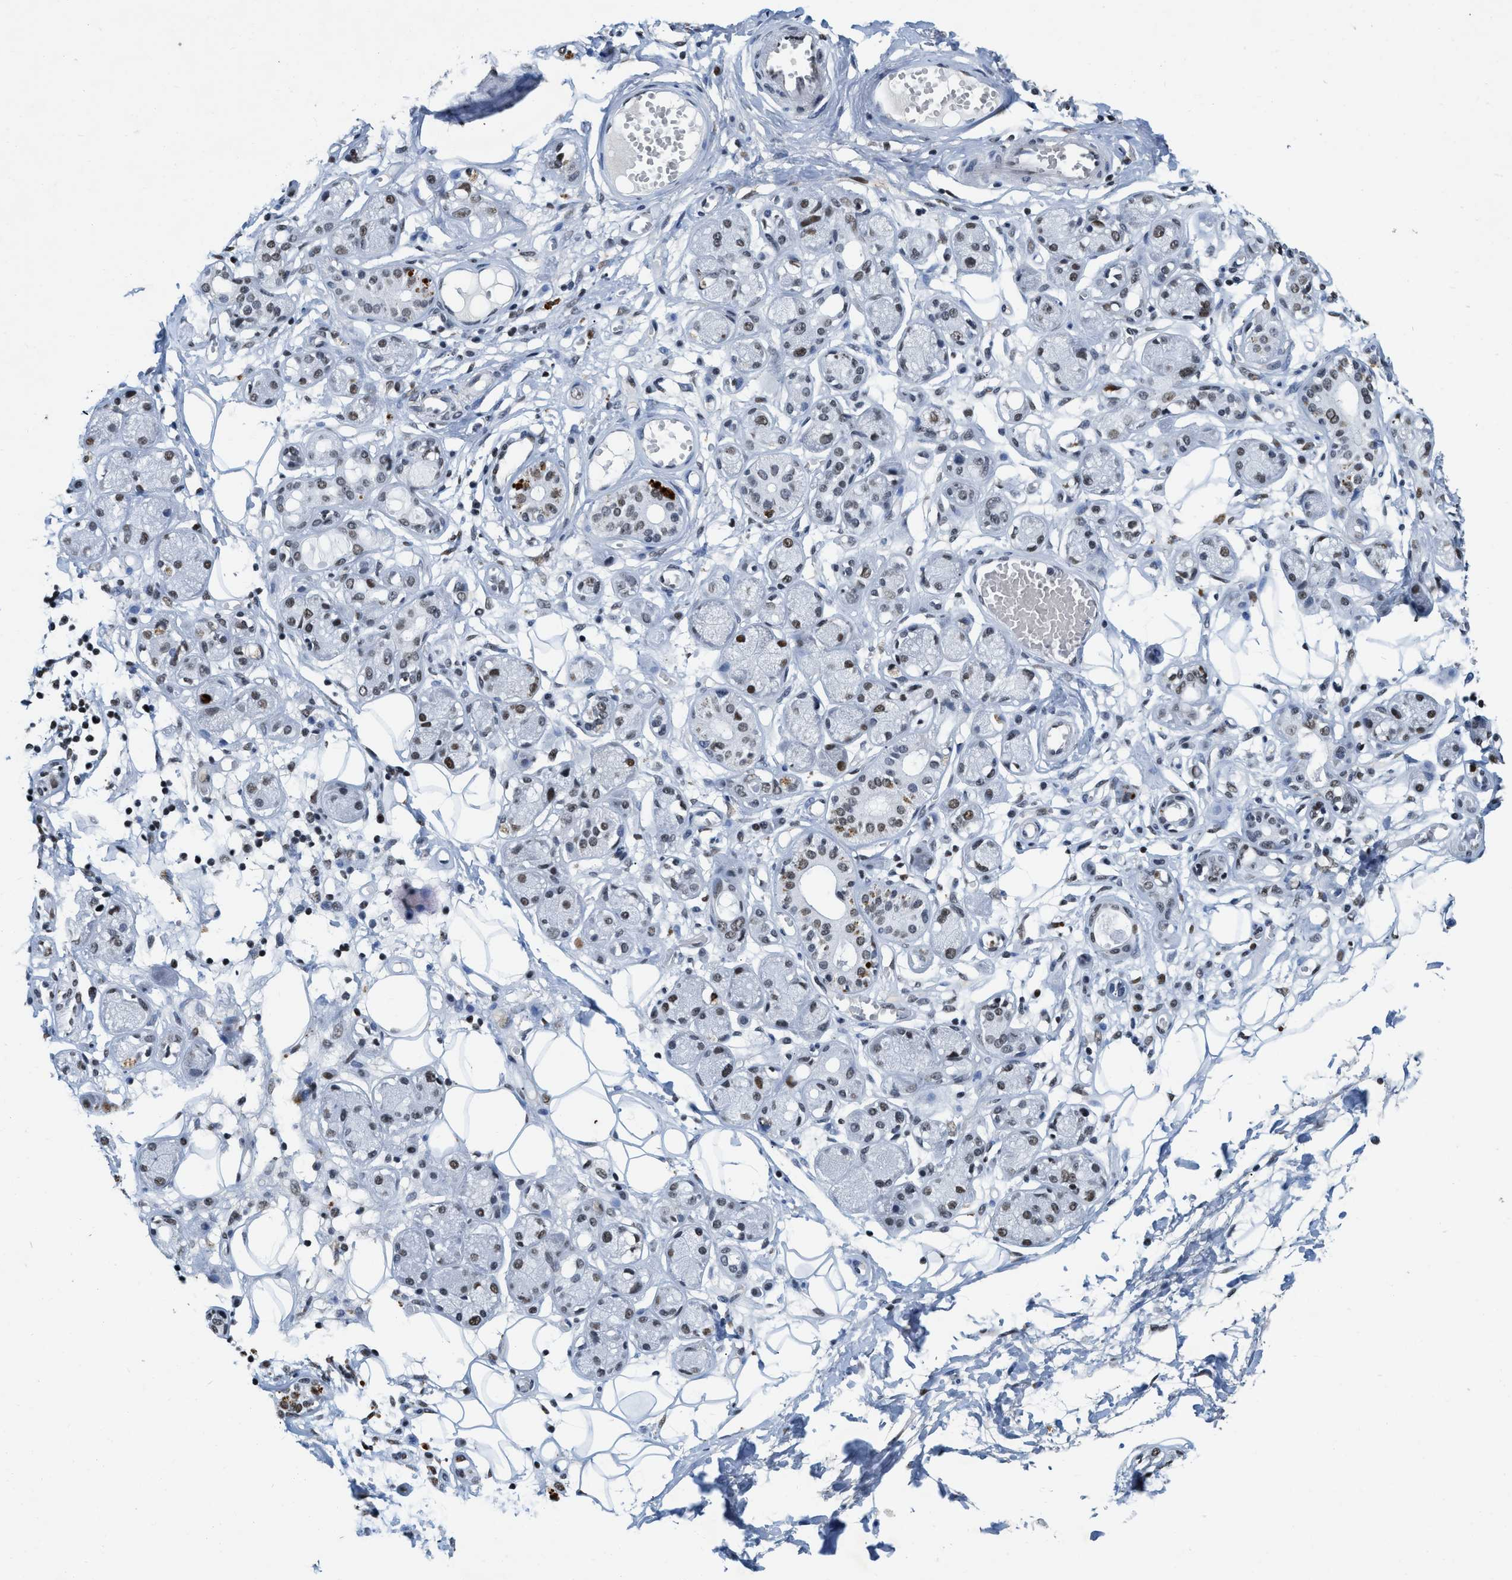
{"staining": {"intensity": "negative", "quantity": "none", "location": "none"}, "tissue": "adipose tissue", "cell_type": "Adipocytes", "image_type": "normal", "snomed": [{"axis": "morphology", "description": "Normal tissue, NOS"}, {"axis": "morphology", "description": "Inflammation, NOS"}, {"axis": "topography", "description": "Salivary gland"}, {"axis": "topography", "description": "Peripheral nerve tissue"}], "caption": "DAB (3,3'-diaminobenzidine) immunohistochemical staining of normal human adipose tissue exhibits no significant expression in adipocytes. The staining is performed using DAB brown chromogen with nuclei counter-stained in using hematoxylin.", "gene": "CCNE1", "patient": {"sex": "female", "age": 75}}